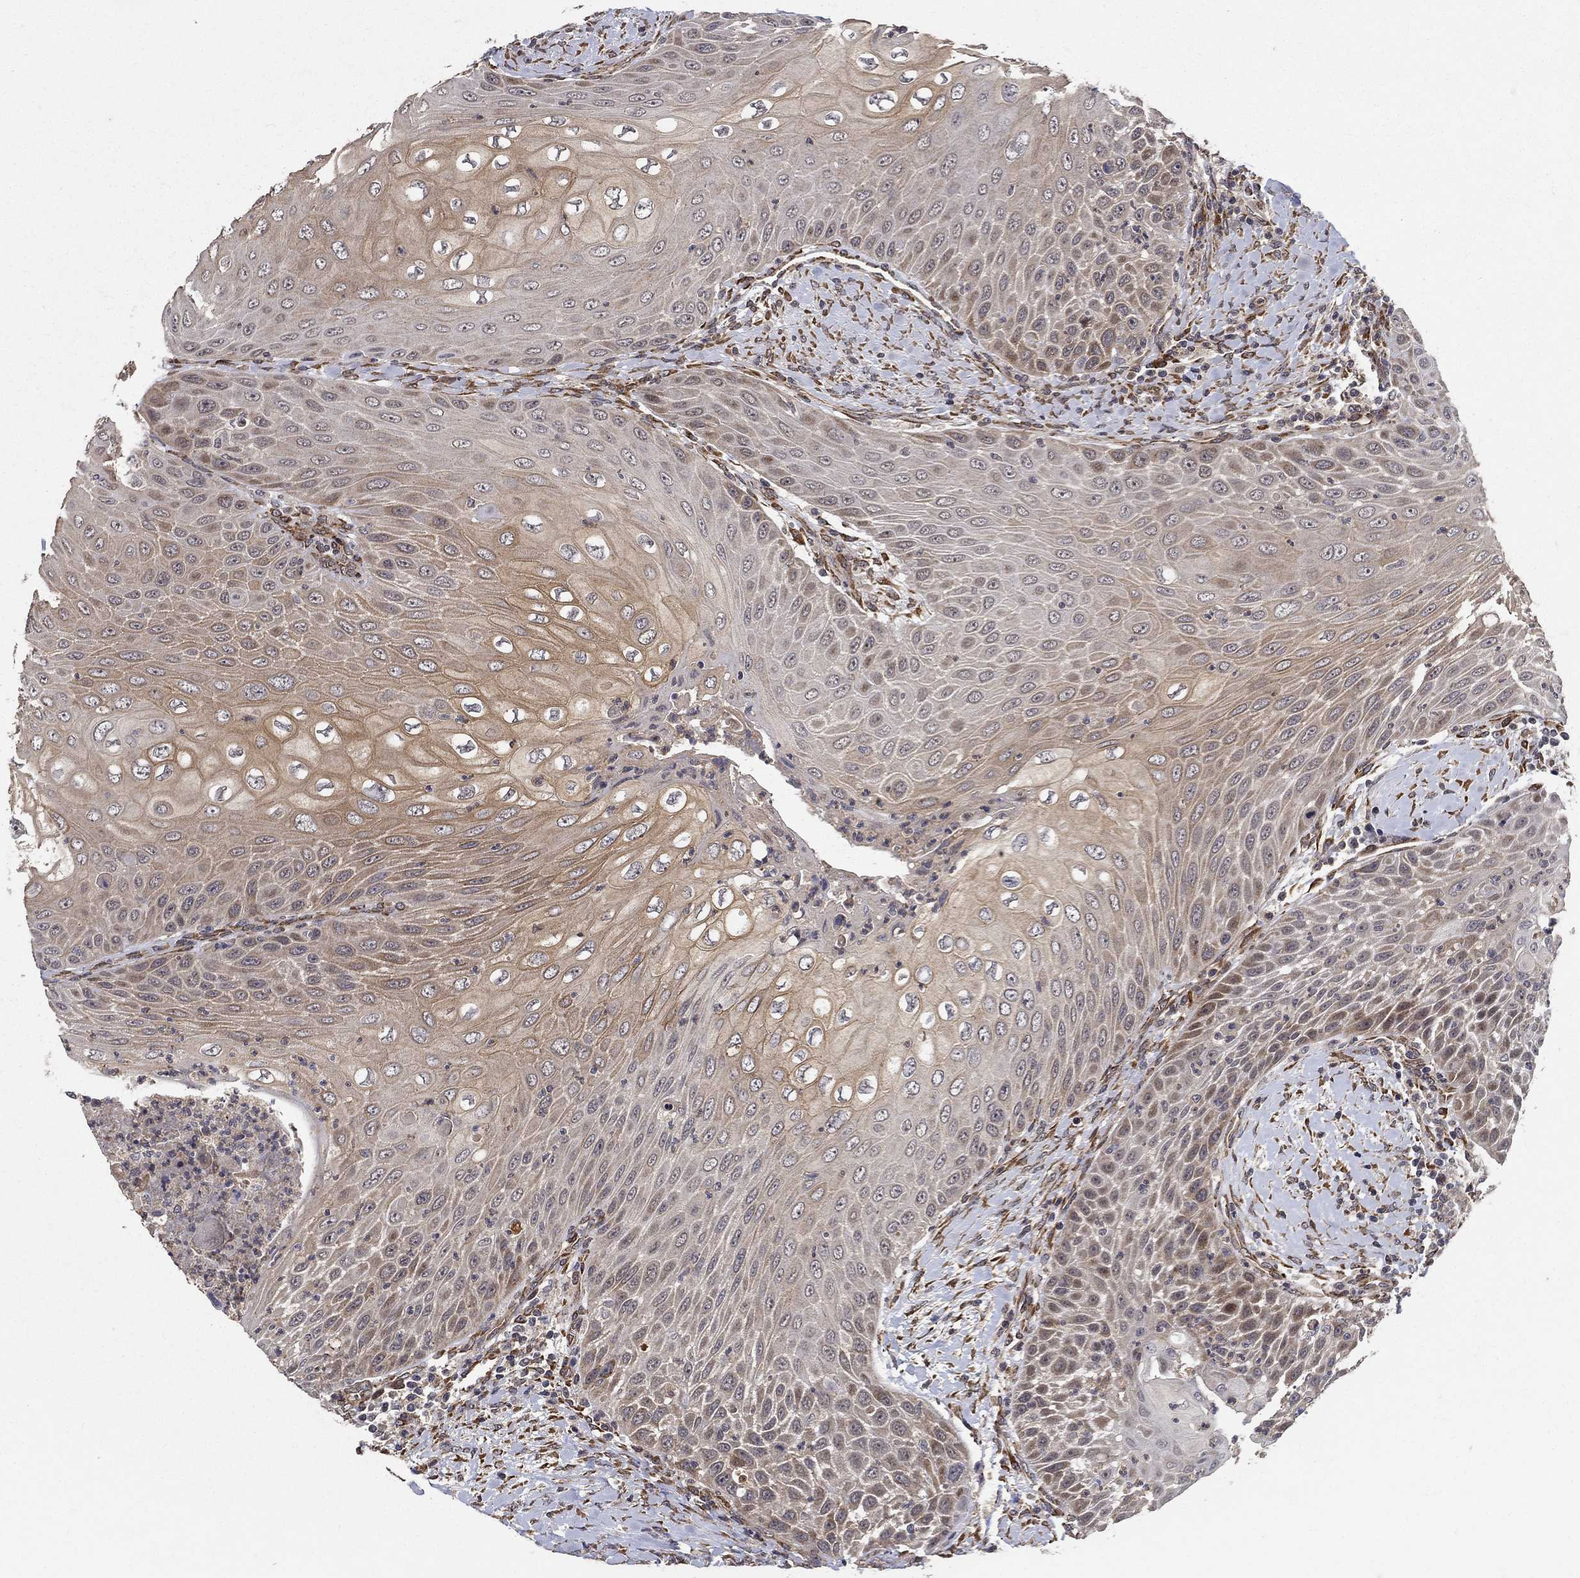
{"staining": {"intensity": "strong", "quantity": "<25%", "location": "nuclear"}, "tissue": "head and neck cancer", "cell_type": "Tumor cells", "image_type": "cancer", "snomed": [{"axis": "morphology", "description": "Squamous cell carcinoma, NOS"}, {"axis": "topography", "description": "Head-Neck"}], "caption": "This photomicrograph reveals head and neck cancer stained with IHC to label a protein in brown. The nuclear of tumor cells show strong positivity for the protein. Nuclei are counter-stained blue.", "gene": "ZNF594", "patient": {"sex": "male", "age": 69}}